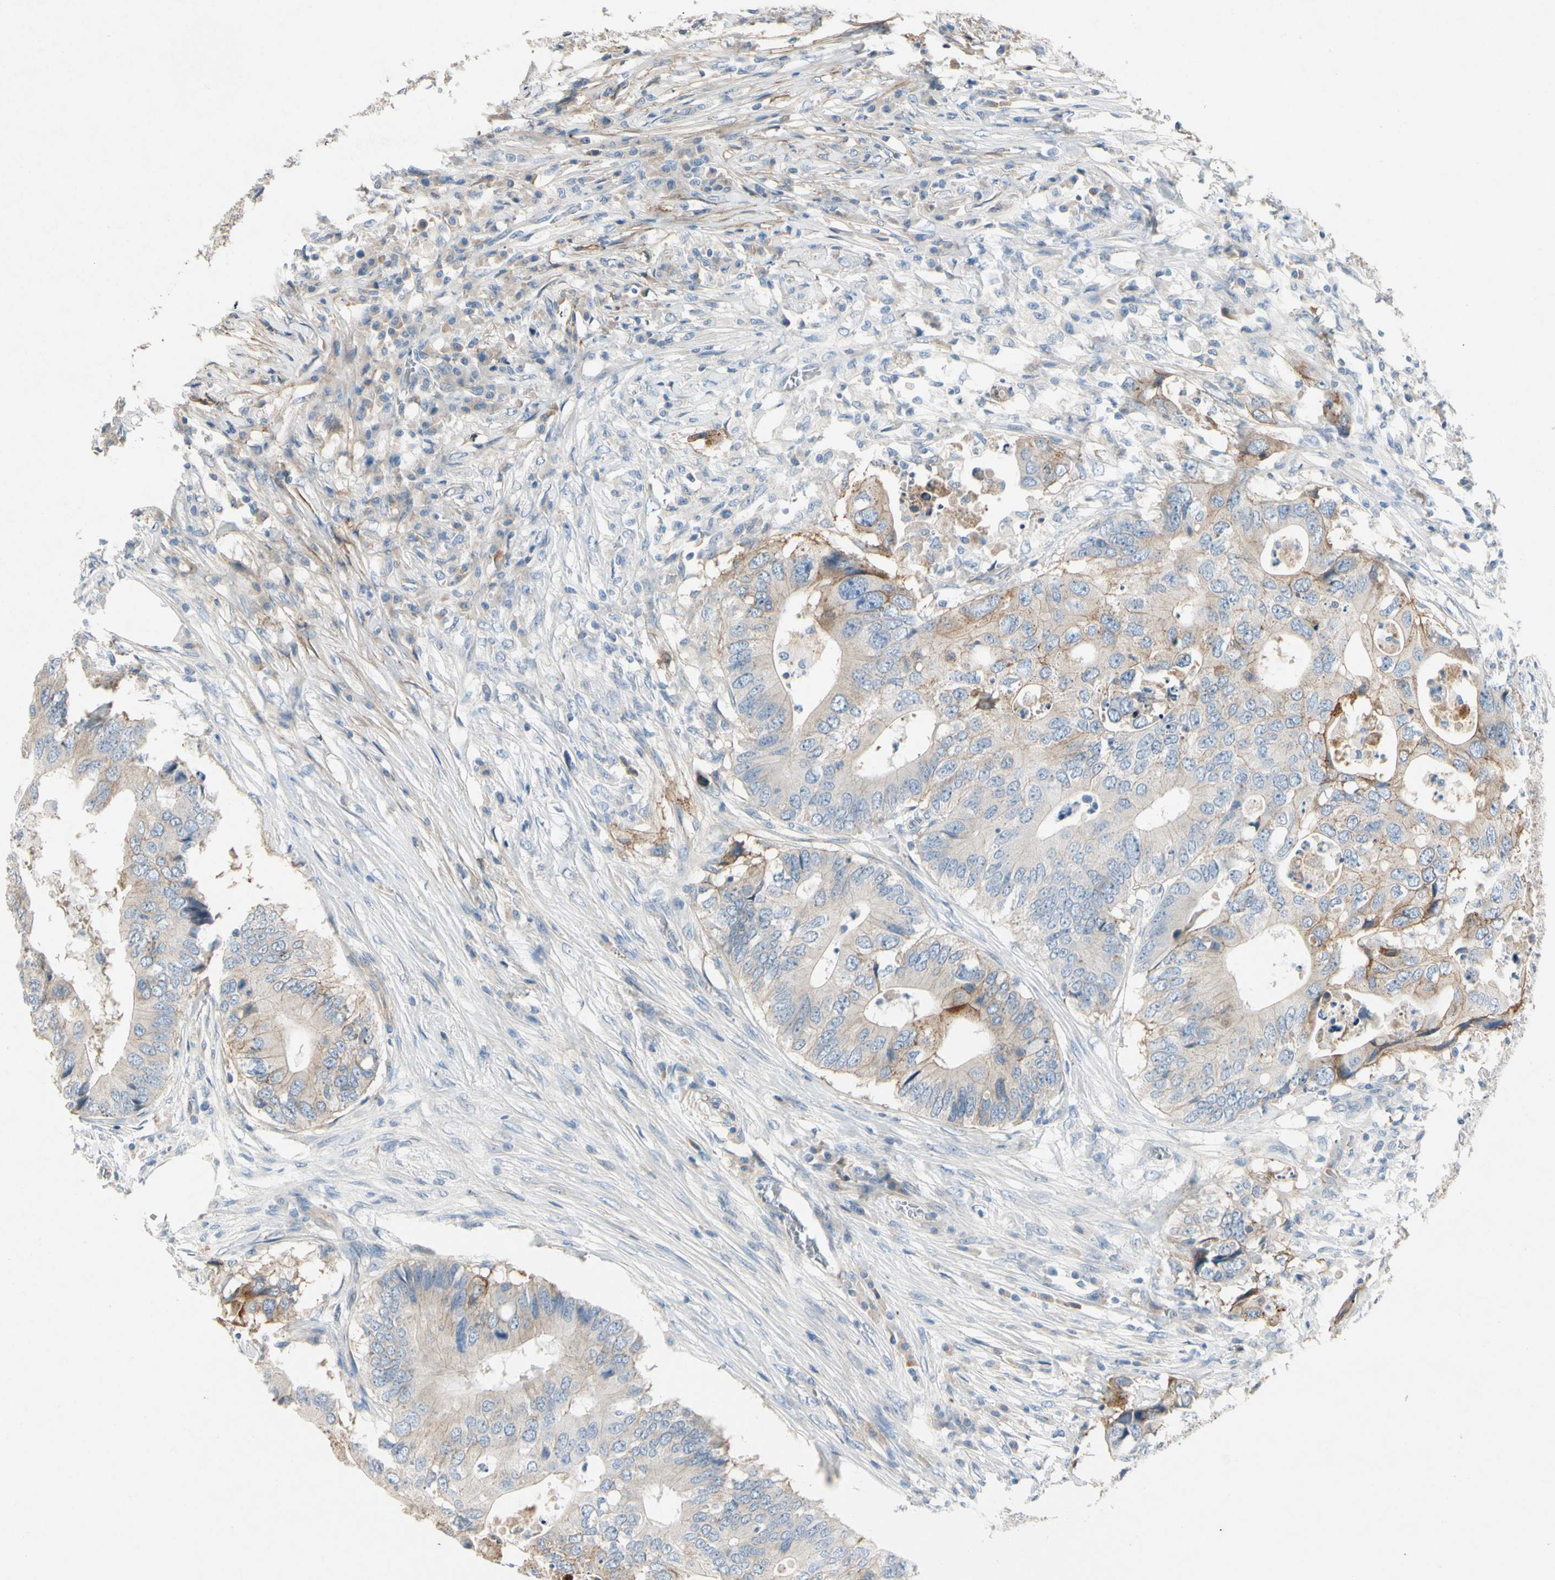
{"staining": {"intensity": "moderate", "quantity": "25%-75%", "location": "cytoplasmic/membranous"}, "tissue": "colorectal cancer", "cell_type": "Tumor cells", "image_type": "cancer", "snomed": [{"axis": "morphology", "description": "Adenocarcinoma, NOS"}, {"axis": "topography", "description": "Colon"}], "caption": "There is medium levels of moderate cytoplasmic/membranous positivity in tumor cells of colorectal cancer (adenocarcinoma), as demonstrated by immunohistochemical staining (brown color).", "gene": "ITGA3", "patient": {"sex": "male", "age": 71}}